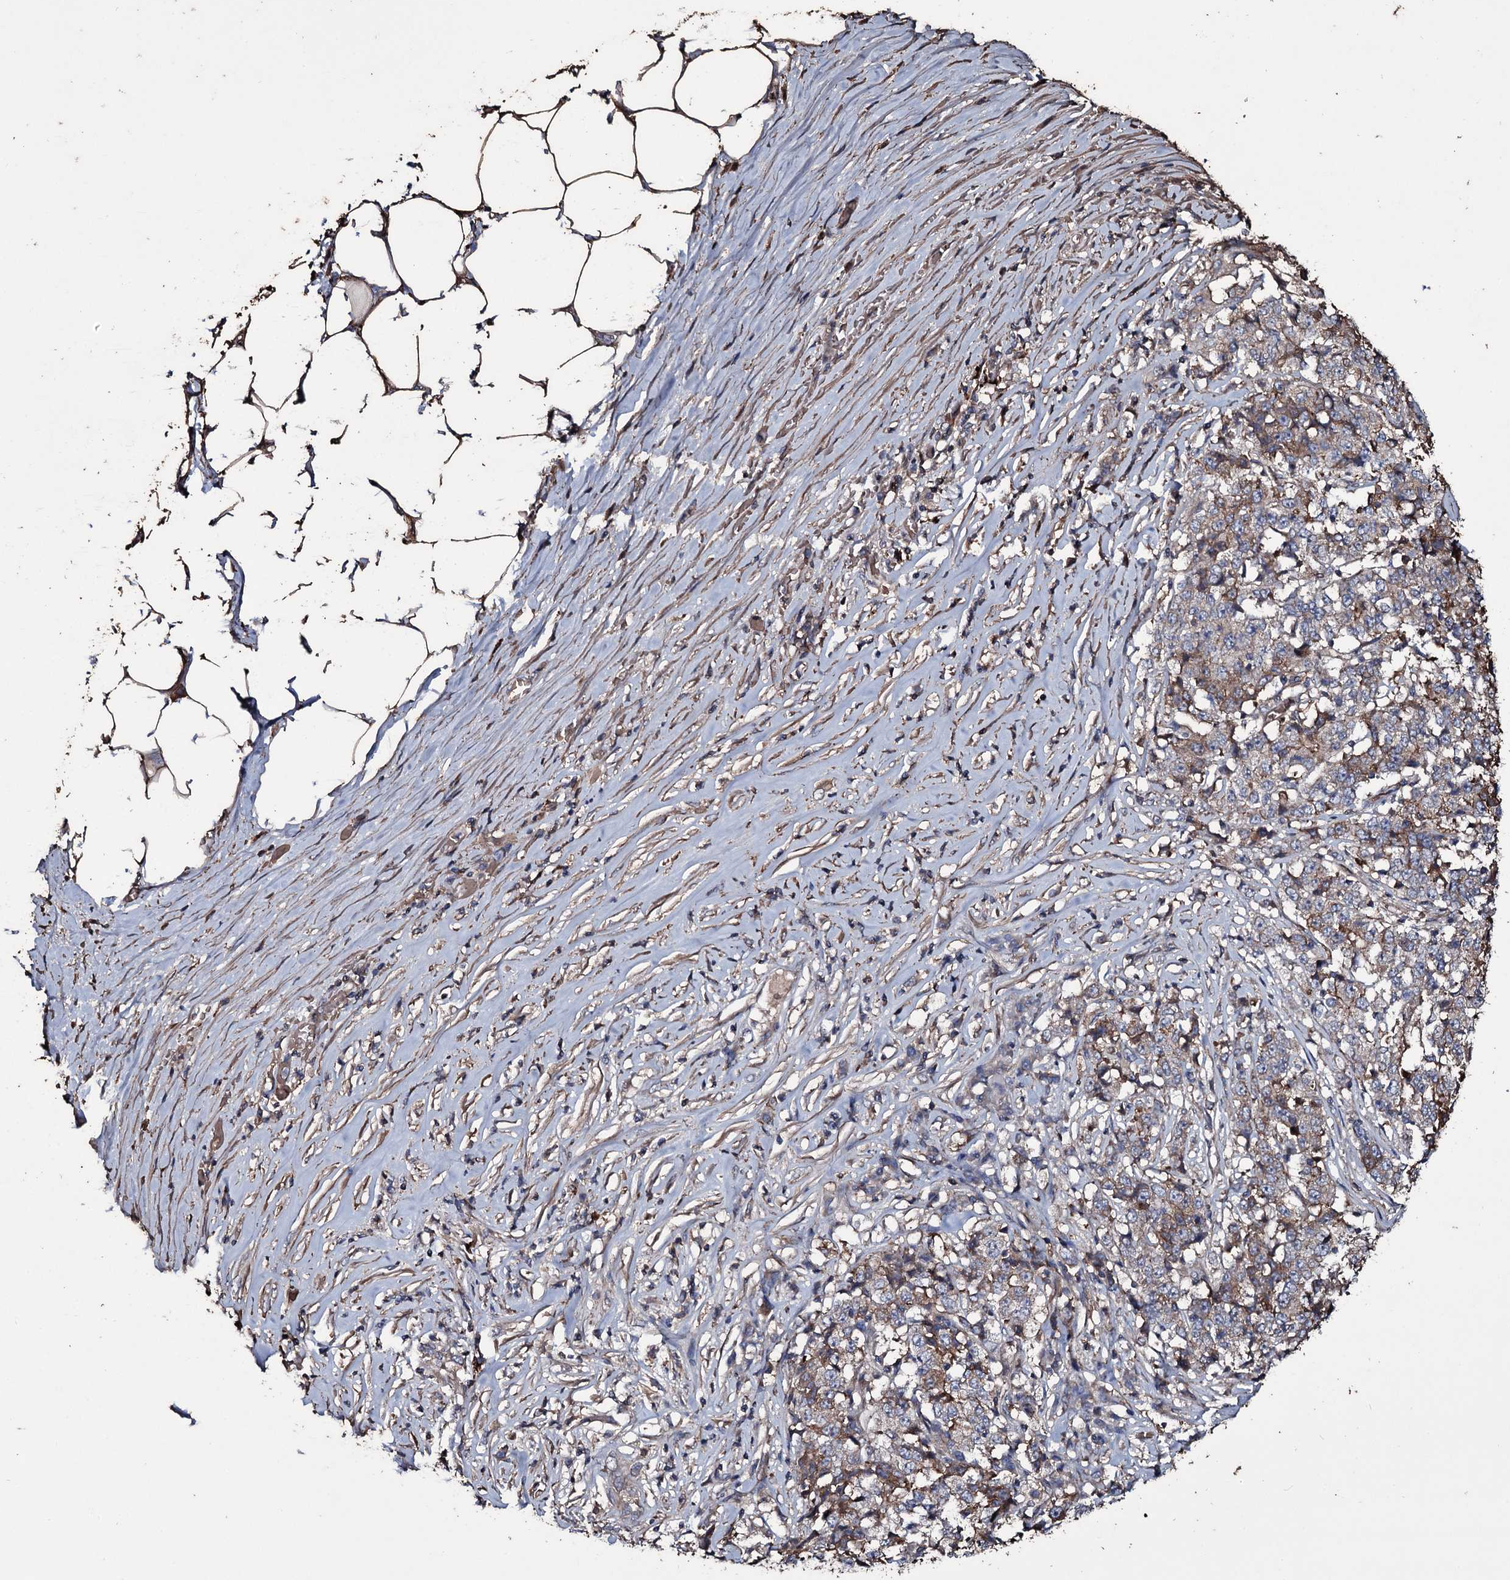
{"staining": {"intensity": "moderate", "quantity": "<25%", "location": "cytoplasmic/membranous"}, "tissue": "stomach cancer", "cell_type": "Tumor cells", "image_type": "cancer", "snomed": [{"axis": "morphology", "description": "Adenocarcinoma, NOS"}, {"axis": "topography", "description": "Stomach"}], "caption": "The immunohistochemical stain labels moderate cytoplasmic/membranous expression in tumor cells of stomach cancer tissue.", "gene": "ZSWIM8", "patient": {"sex": "male", "age": 59}}